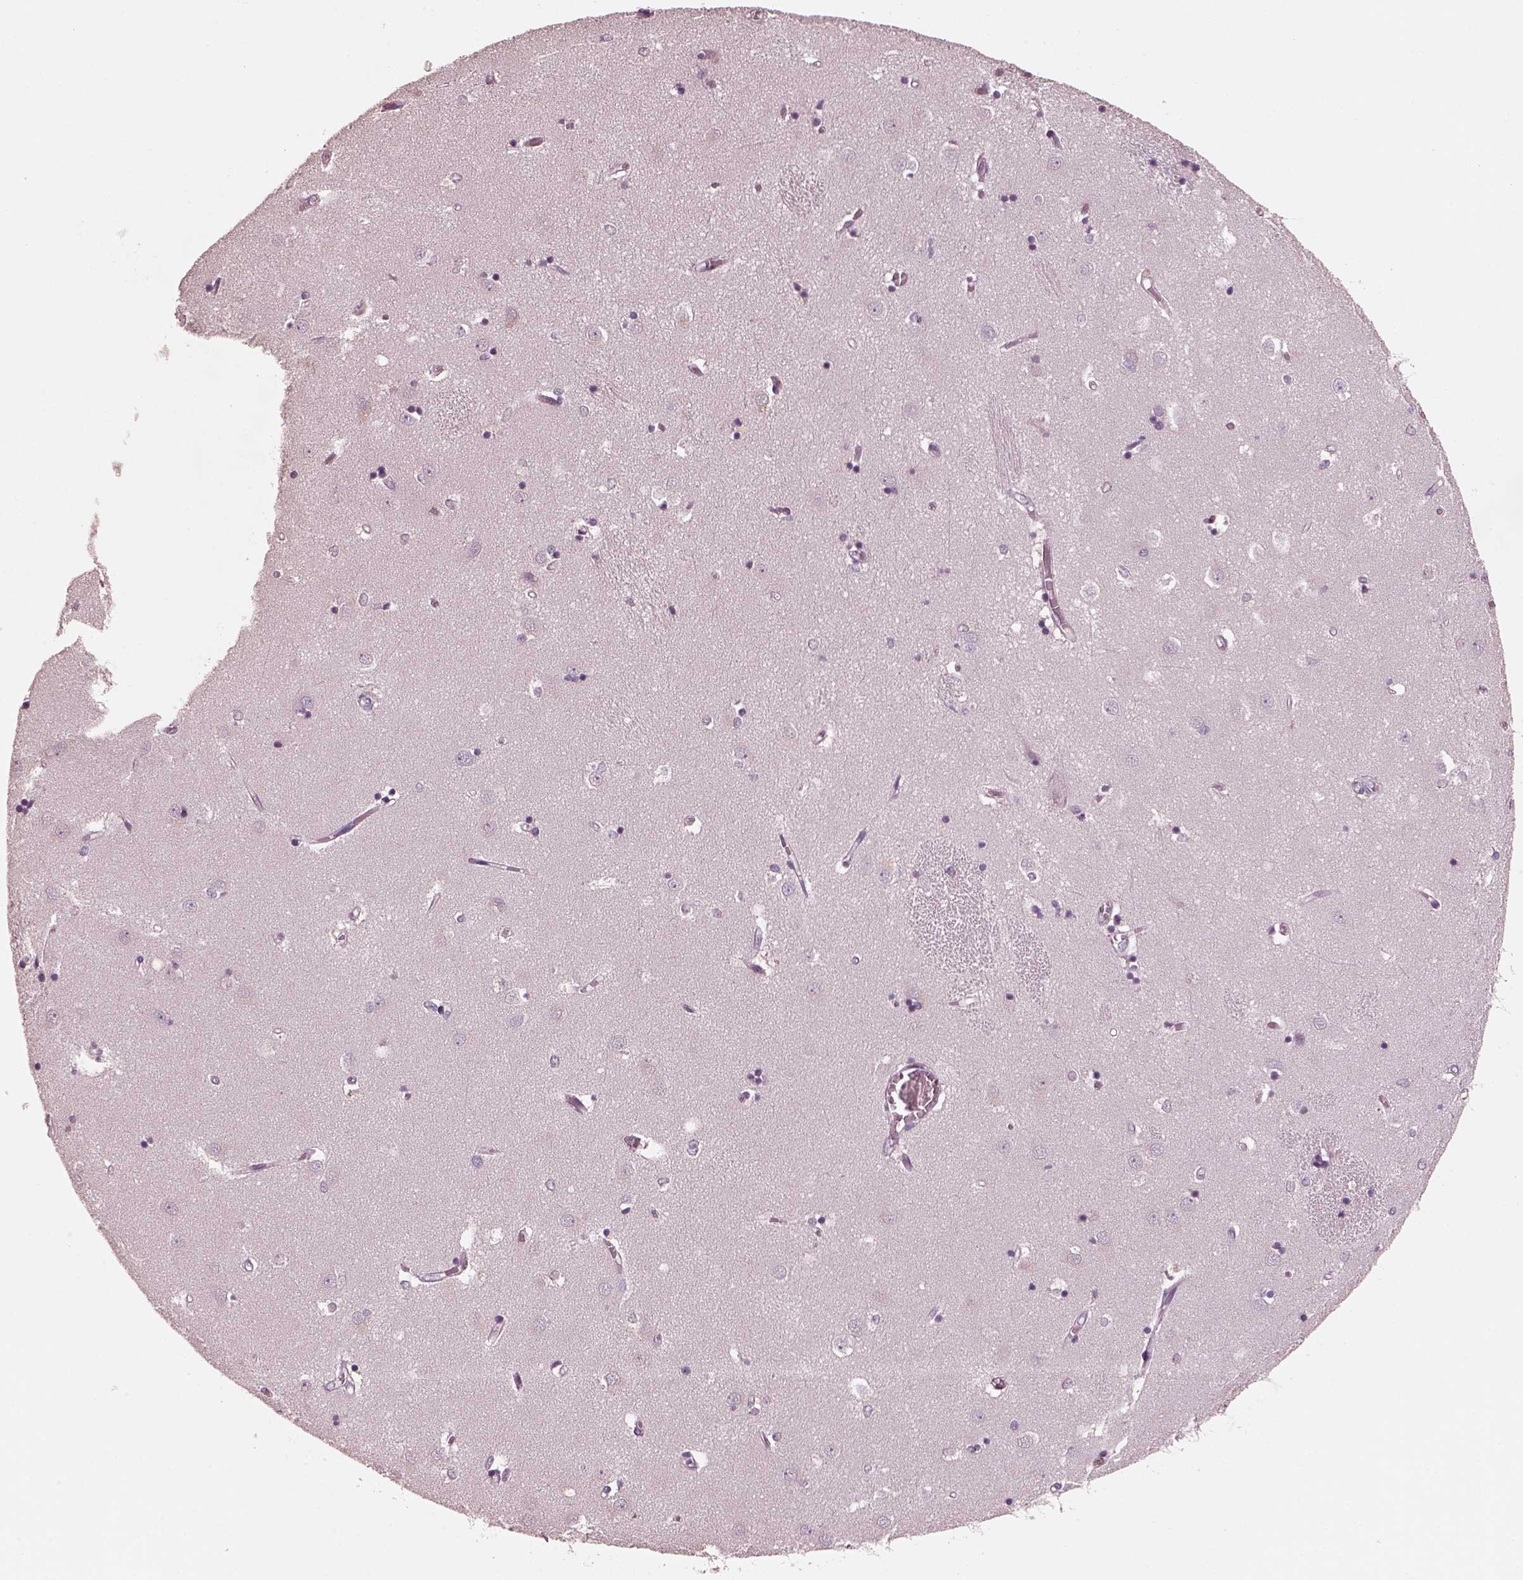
{"staining": {"intensity": "negative", "quantity": "none", "location": "none"}, "tissue": "caudate", "cell_type": "Glial cells", "image_type": "normal", "snomed": [{"axis": "morphology", "description": "Normal tissue, NOS"}, {"axis": "topography", "description": "Lateral ventricle wall"}], "caption": "IHC of benign human caudate demonstrates no staining in glial cells. The staining is performed using DAB (3,3'-diaminobenzidine) brown chromogen with nuclei counter-stained in using hematoxylin.", "gene": "TSKS", "patient": {"sex": "male", "age": 54}}